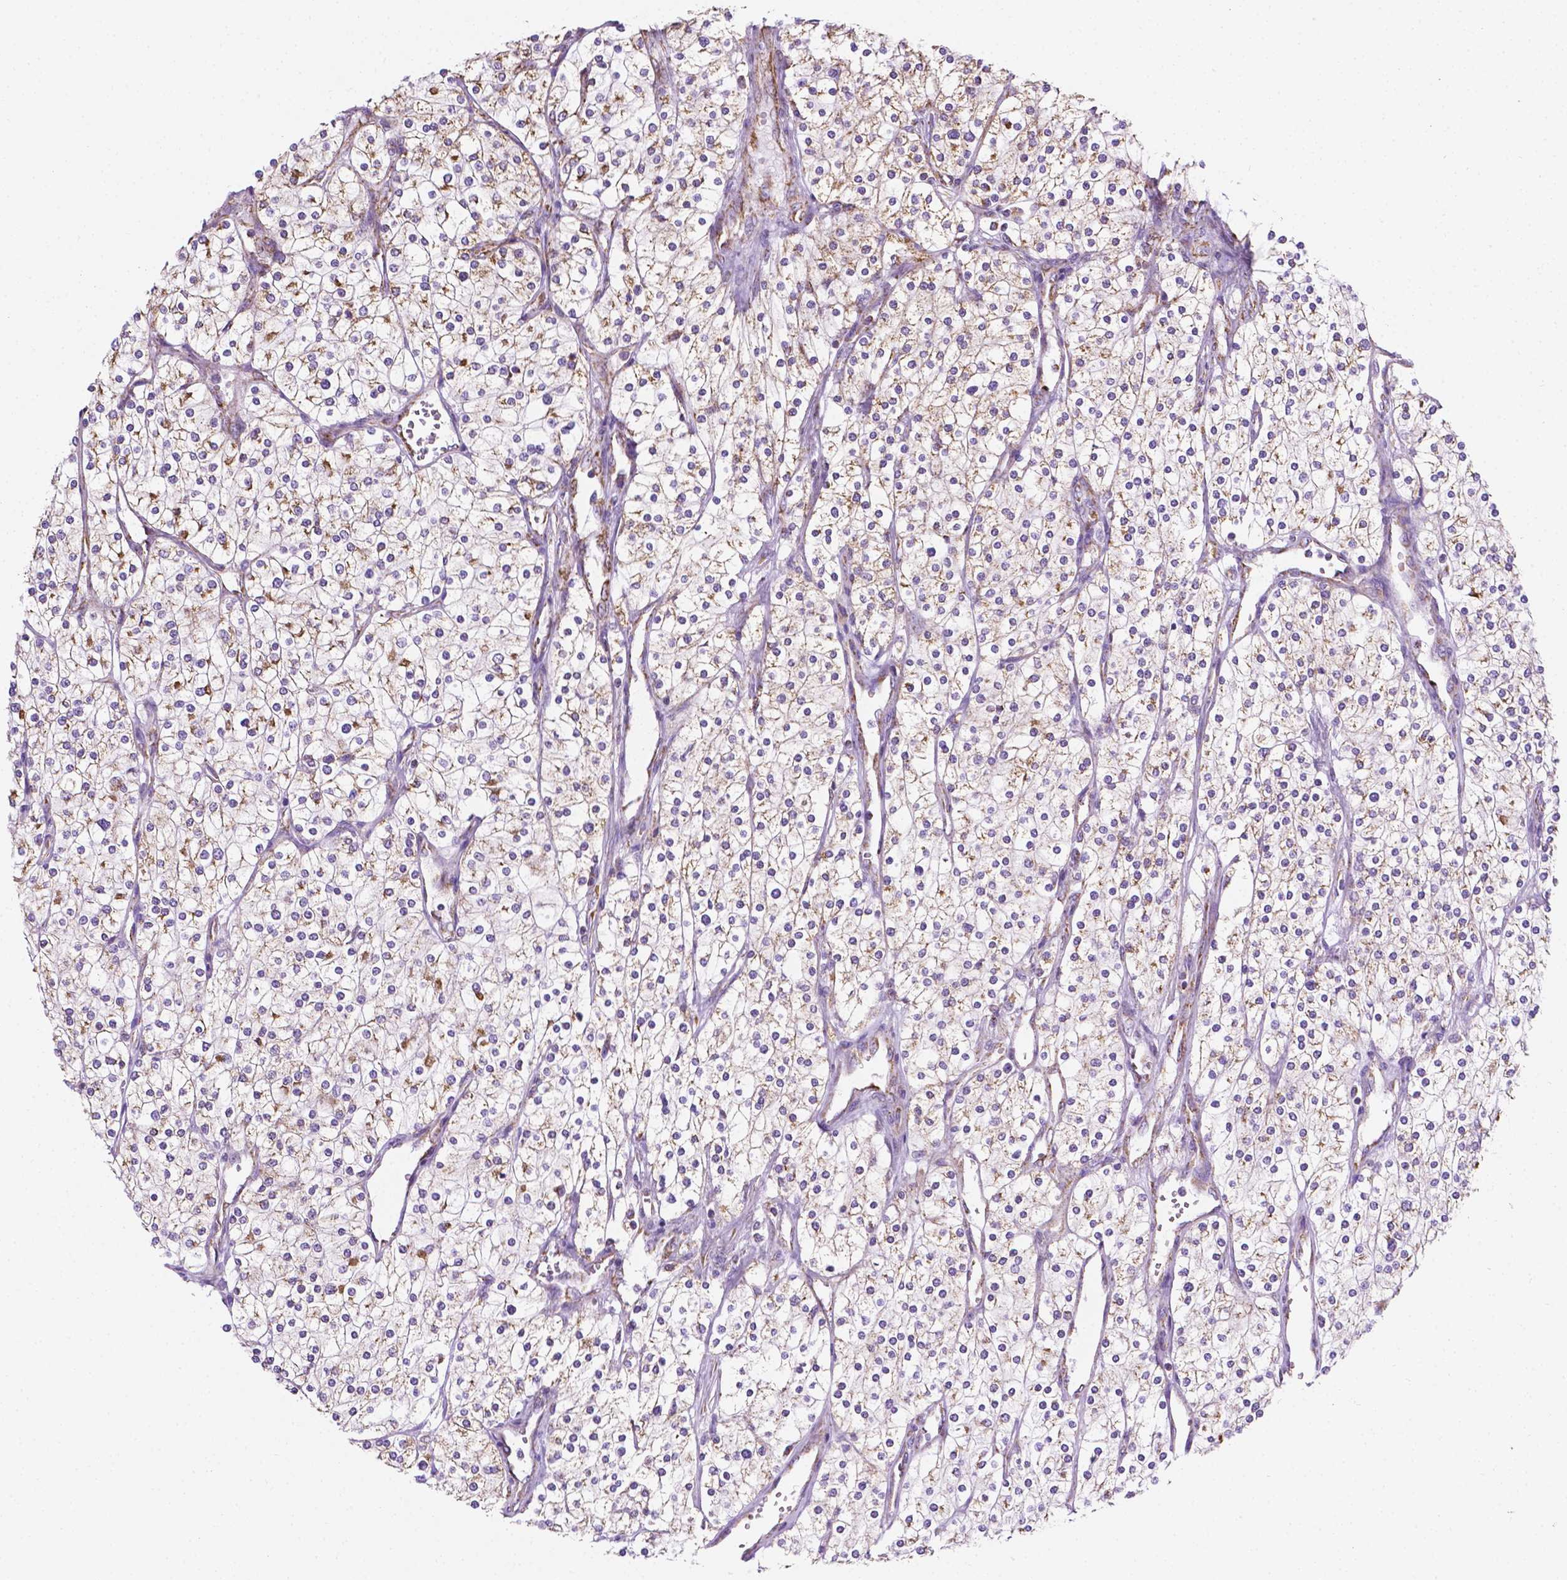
{"staining": {"intensity": "moderate", "quantity": "<25%", "location": "cytoplasmic/membranous"}, "tissue": "renal cancer", "cell_type": "Tumor cells", "image_type": "cancer", "snomed": [{"axis": "morphology", "description": "Adenocarcinoma, NOS"}, {"axis": "topography", "description": "Kidney"}], "caption": "Immunohistochemical staining of renal cancer exhibits low levels of moderate cytoplasmic/membranous protein positivity in approximately <25% of tumor cells.", "gene": "RMDN3", "patient": {"sex": "male", "age": 80}}